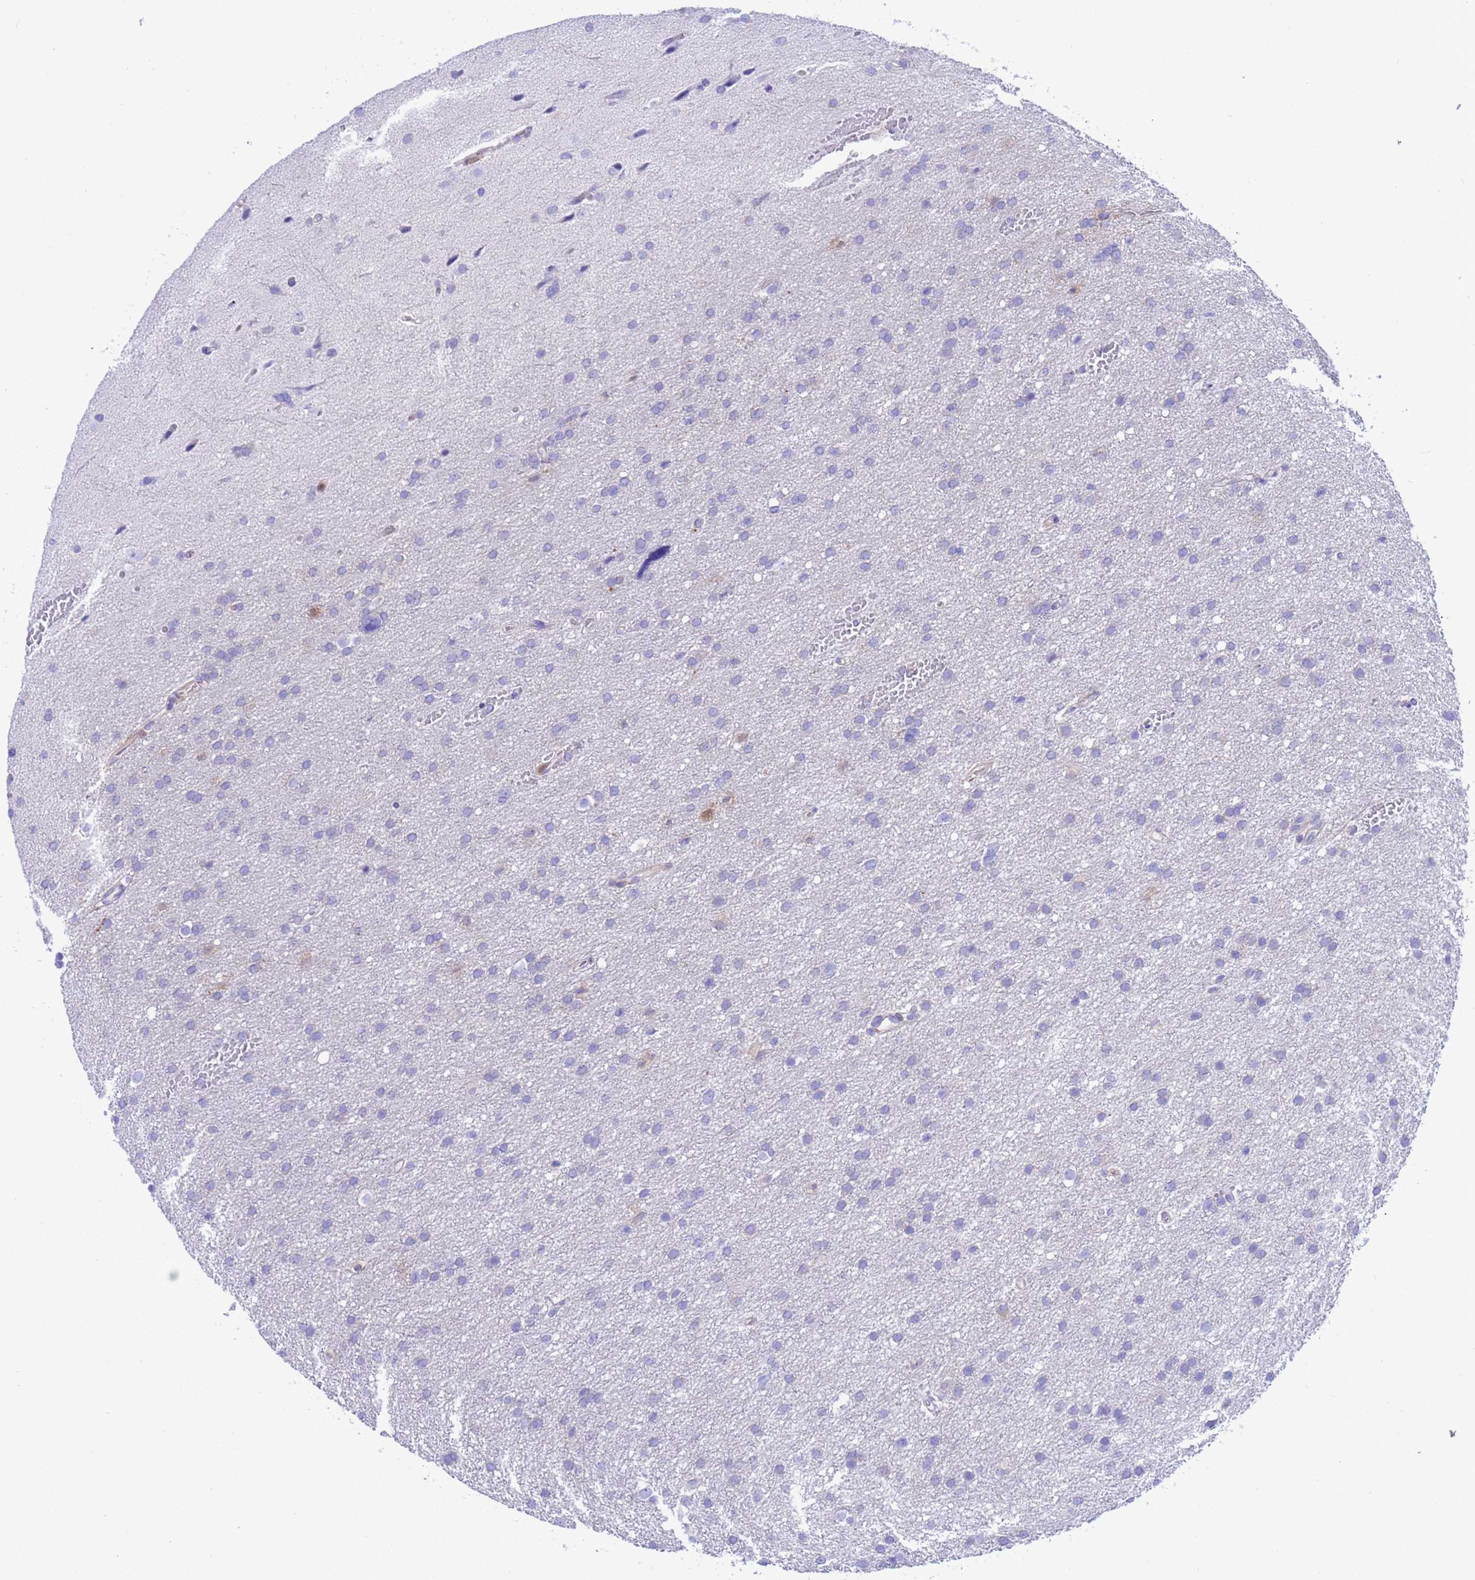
{"staining": {"intensity": "negative", "quantity": "none", "location": "none"}, "tissue": "glioma", "cell_type": "Tumor cells", "image_type": "cancer", "snomed": [{"axis": "morphology", "description": "Glioma, malignant, High grade"}, {"axis": "topography", "description": "Cerebral cortex"}], "caption": "IHC of human malignant glioma (high-grade) reveals no staining in tumor cells.", "gene": "C6orf47", "patient": {"sex": "female", "age": 36}}